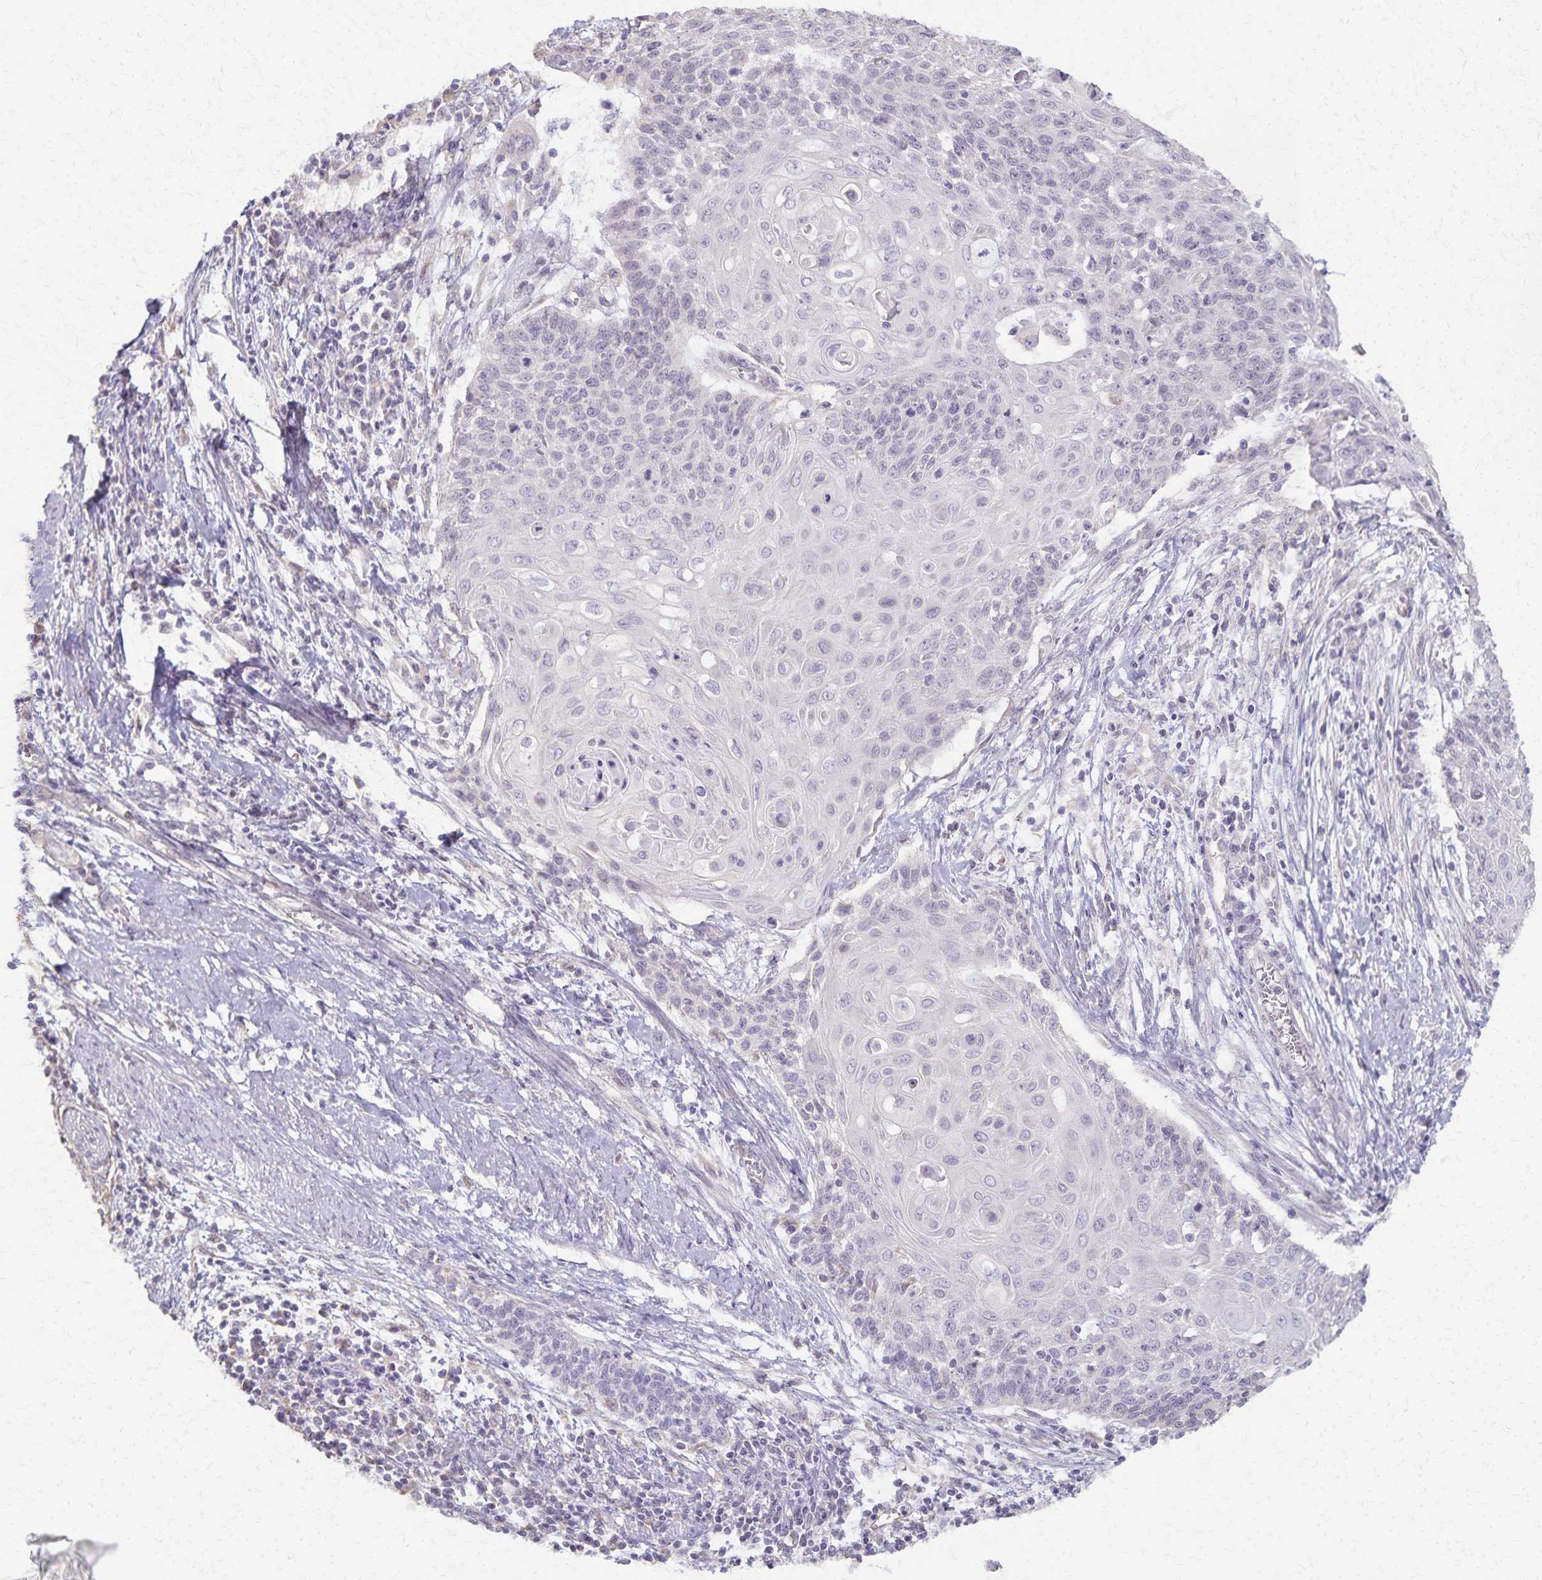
{"staining": {"intensity": "negative", "quantity": "none", "location": "none"}, "tissue": "cervical cancer", "cell_type": "Tumor cells", "image_type": "cancer", "snomed": [{"axis": "morphology", "description": "Squamous cell carcinoma, NOS"}, {"axis": "topography", "description": "Cervix"}], "caption": "This is an immunohistochemistry (IHC) micrograph of human cervical cancer (squamous cell carcinoma). There is no expression in tumor cells.", "gene": "KISS1", "patient": {"sex": "female", "age": 39}}